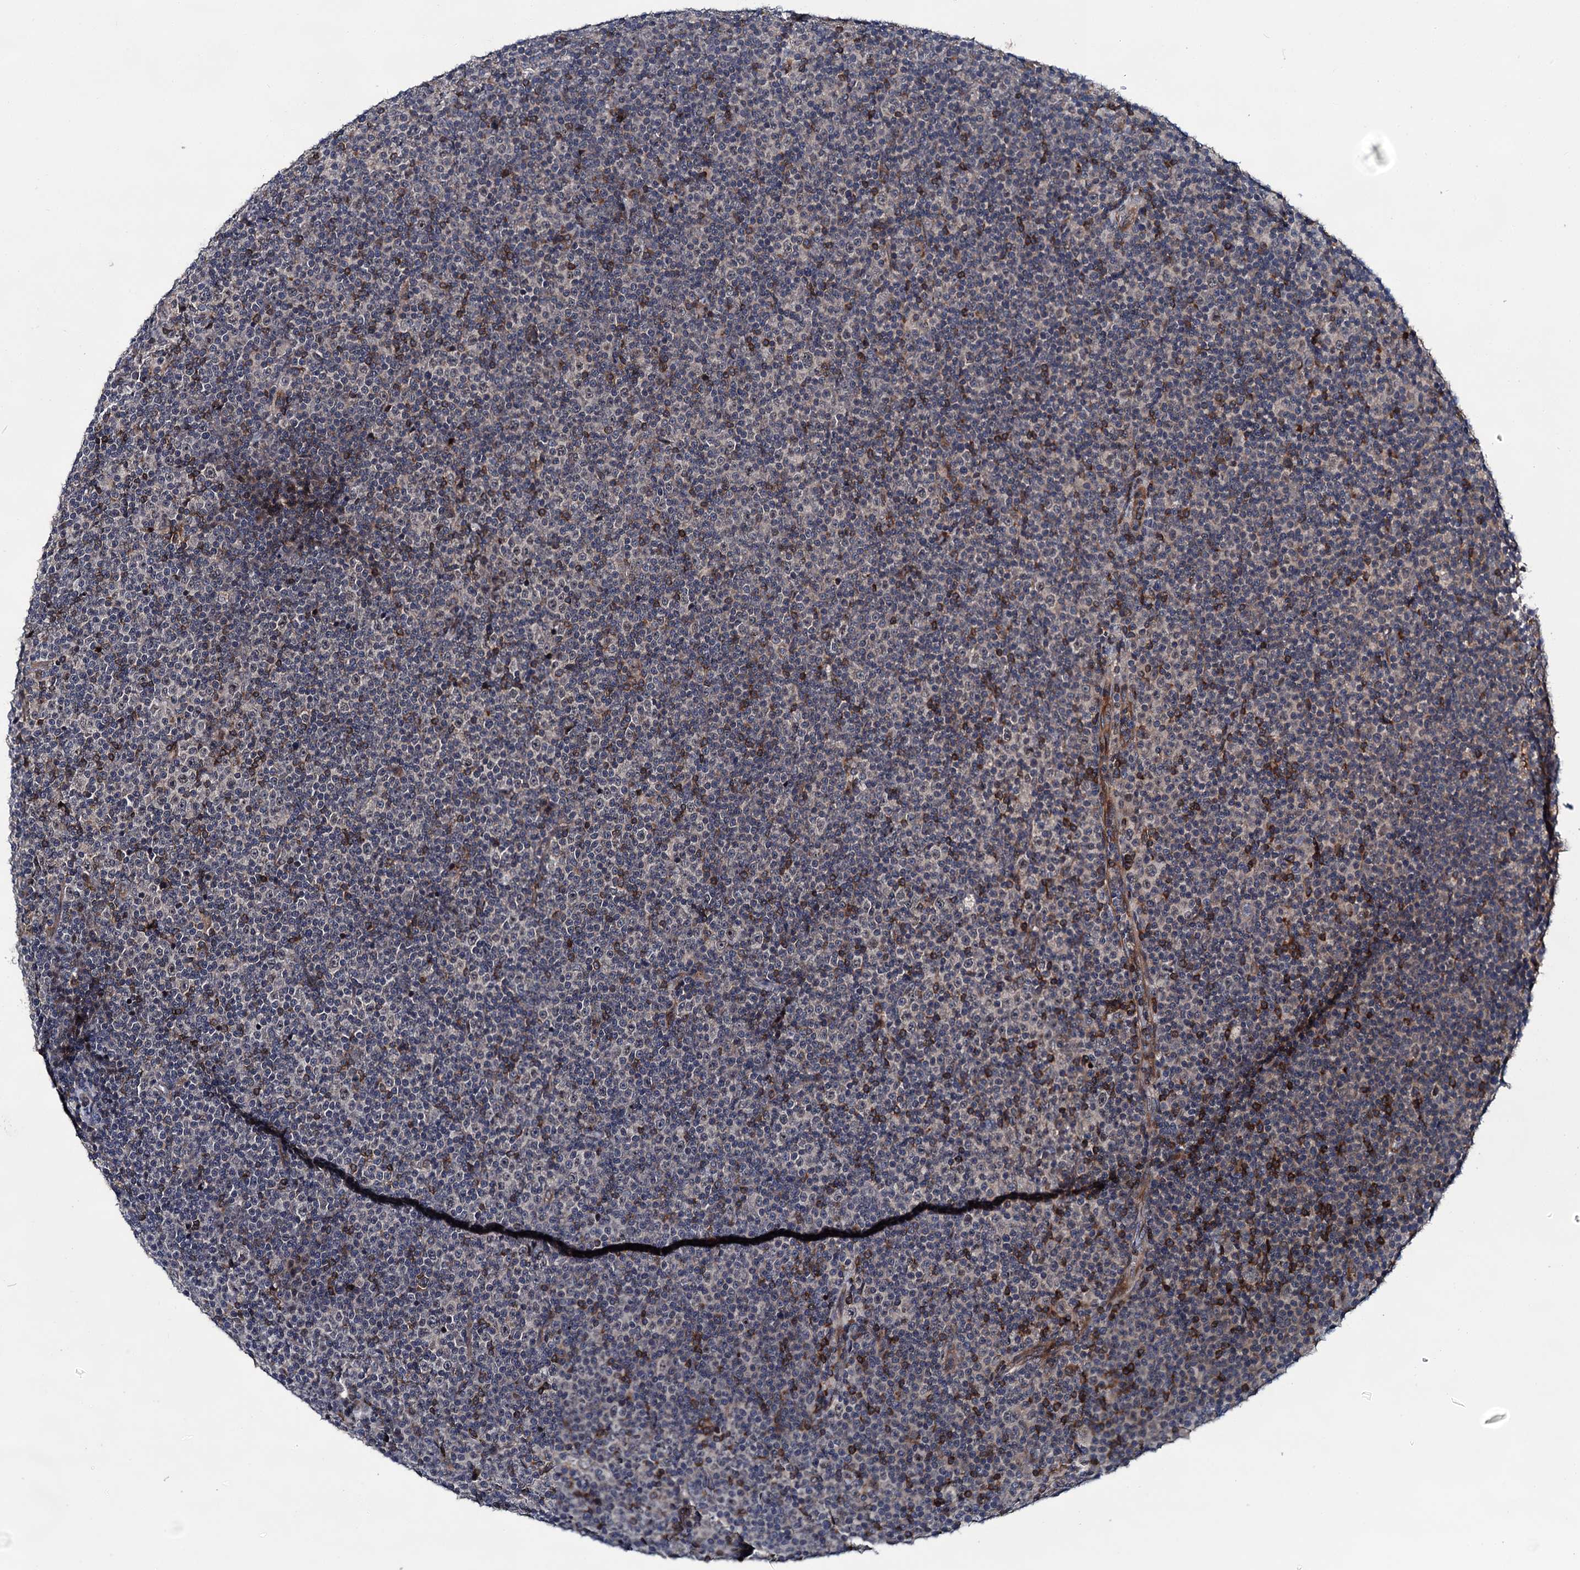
{"staining": {"intensity": "negative", "quantity": "none", "location": "none"}, "tissue": "lymphoma", "cell_type": "Tumor cells", "image_type": "cancer", "snomed": [{"axis": "morphology", "description": "Malignant lymphoma, non-Hodgkin's type, Low grade"}, {"axis": "topography", "description": "Lymph node"}], "caption": "High magnification brightfield microscopy of lymphoma stained with DAB (3,3'-diaminobenzidine) (brown) and counterstained with hematoxylin (blue): tumor cells show no significant staining.", "gene": "ABLIM1", "patient": {"sex": "female", "age": 67}}